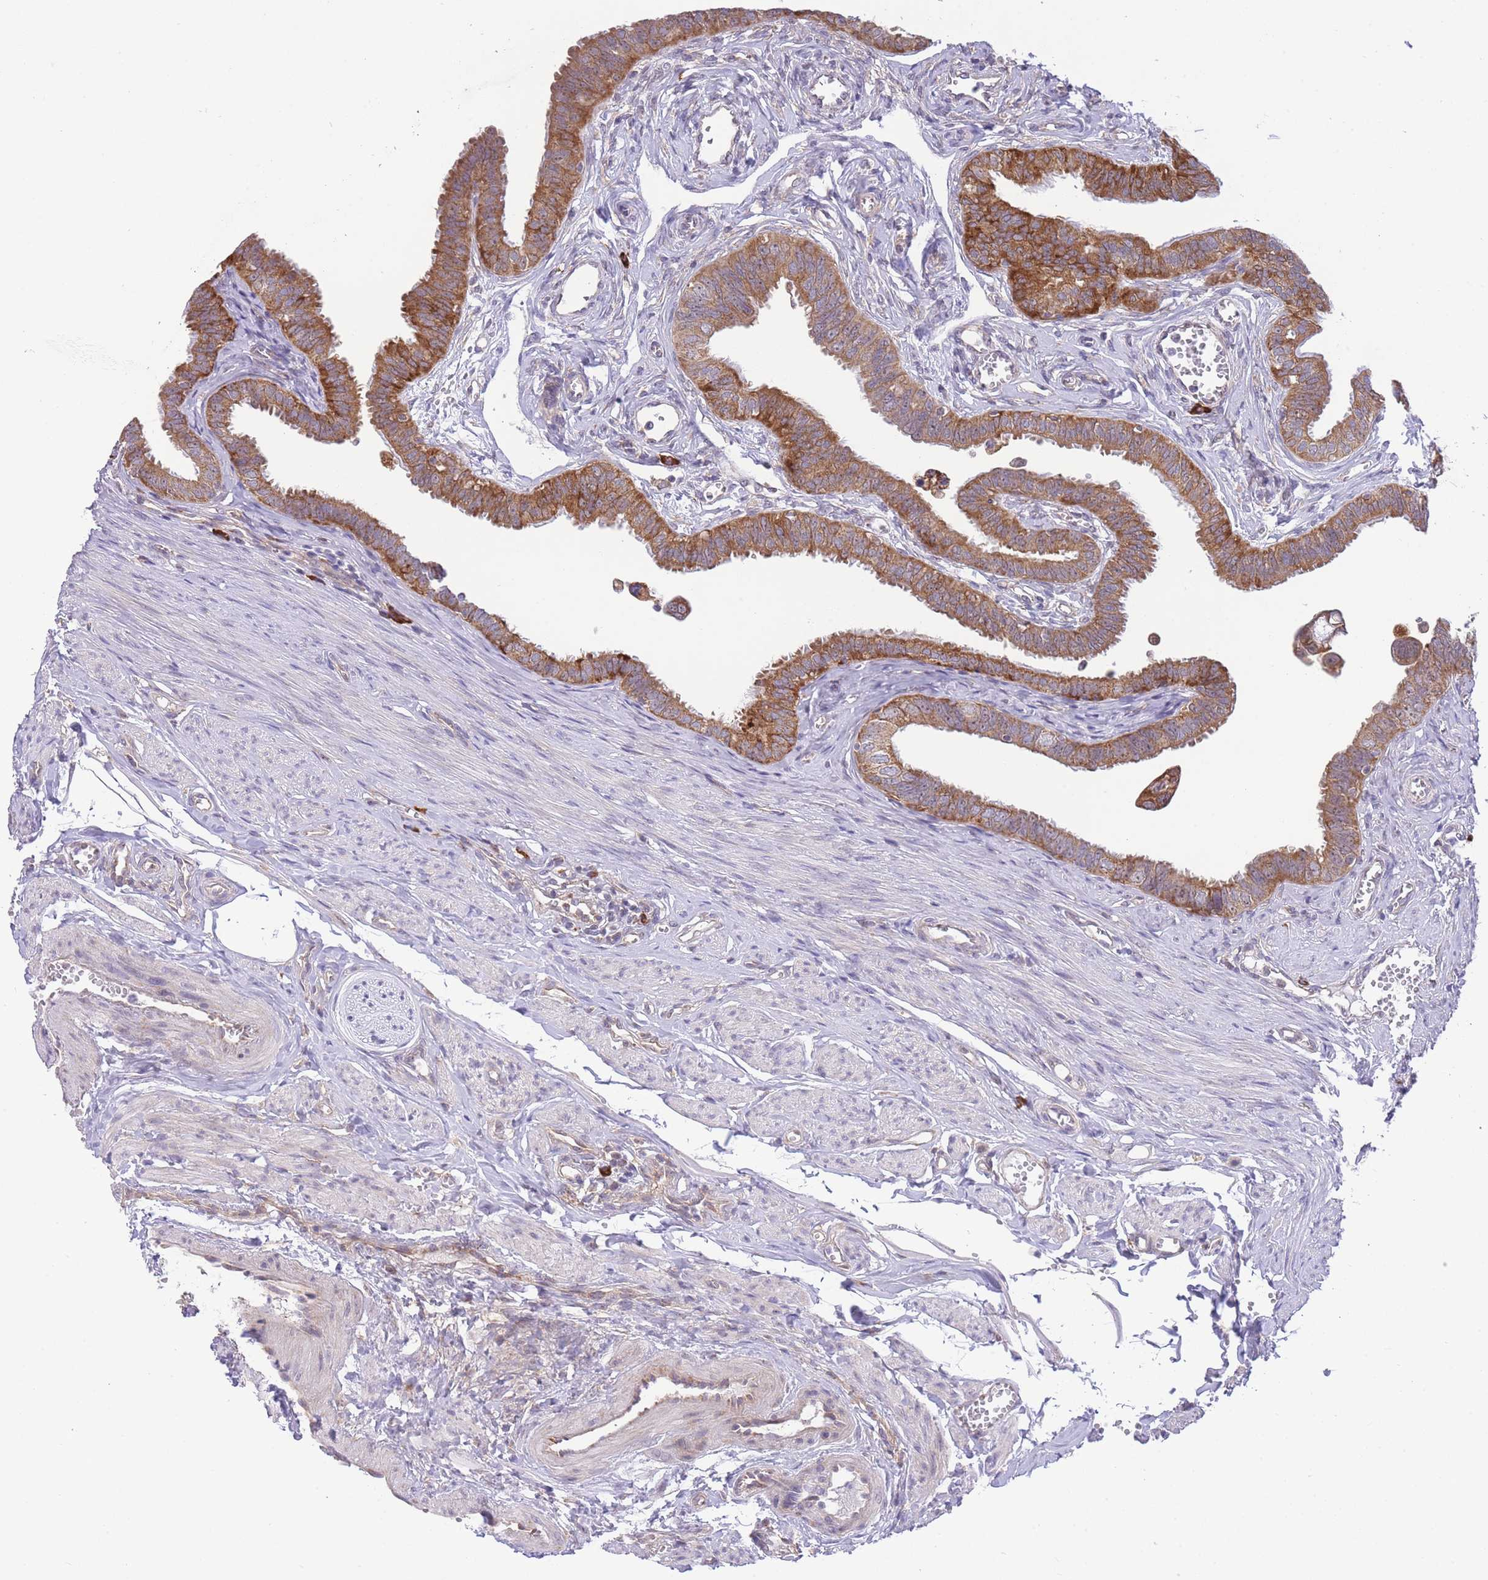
{"staining": {"intensity": "moderate", "quantity": ">75%", "location": "cytoplasmic/membranous"}, "tissue": "fallopian tube", "cell_type": "Glandular cells", "image_type": "normal", "snomed": [{"axis": "morphology", "description": "Normal tissue, NOS"}, {"axis": "morphology", "description": "Carcinoma, NOS"}, {"axis": "topography", "description": "Fallopian tube"}, {"axis": "topography", "description": "Ovary"}], "caption": "Immunohistochemical staining of normal fallopian tube demonstrates >75% levels of moderate cytoplasmic/membranous protein staining in approximately >75% of glandular cells.", "gene": "EXOSC8", "patient": {"sex": "female", "age": 59}}